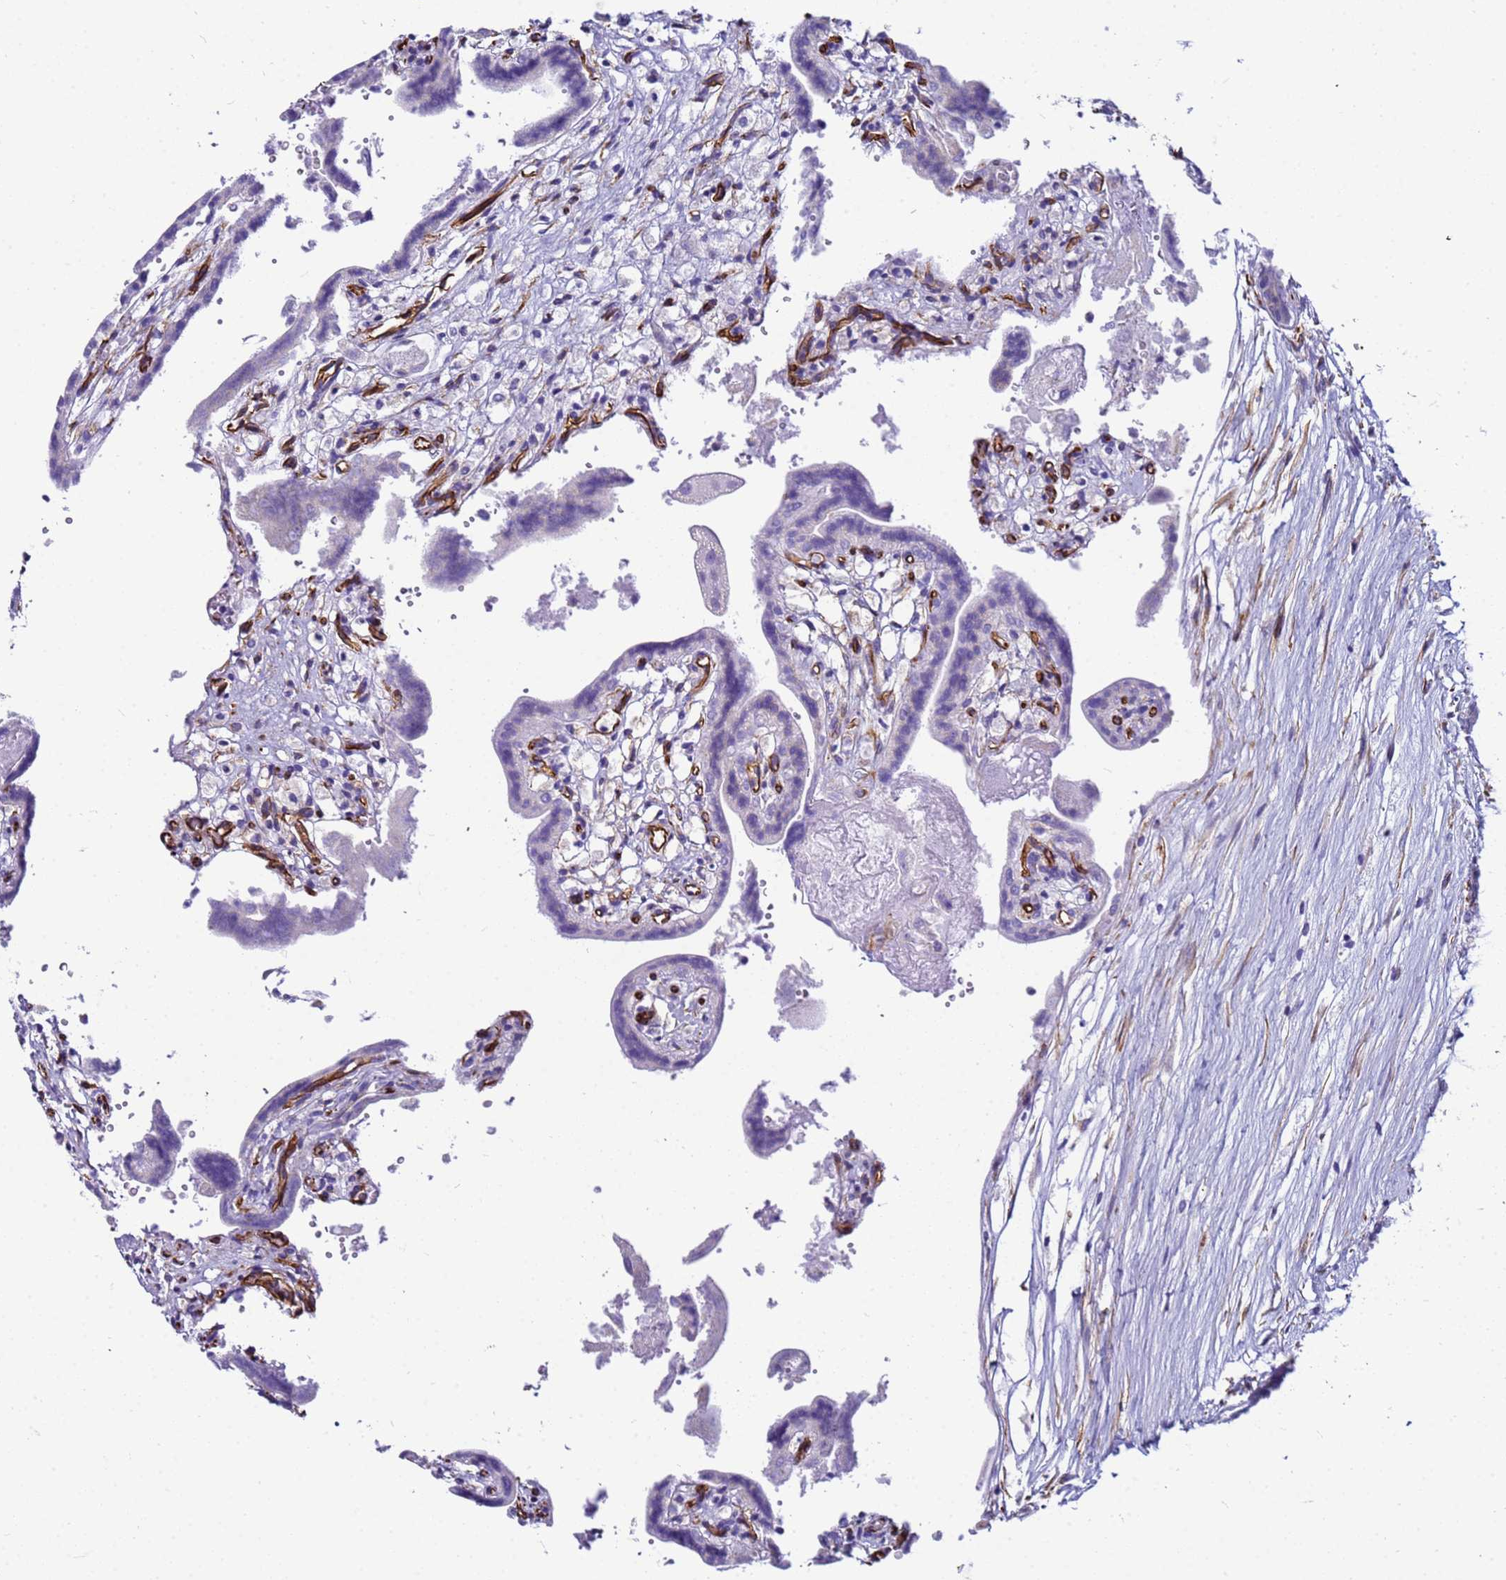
{"staining": {"intensity": "negative", "quantity": "none", "location": "none"}, "tissue": "placenta", "cell_type": "Trophoblastic cells", "image_type": "normal", "snomed": [{"axis": "morphology", "description": "Normal tissue, NOS"}, {"axis": "topography", "description": "Placenta"}], "caption": "A photomicrograph of placenta stained for a protein reveals no brown staining in trophoblastic cells. (IHC, brightfield microscopy, high magnification).", "gene": "UBXN2B", "patient": {"sex": "female", "age": 37}}